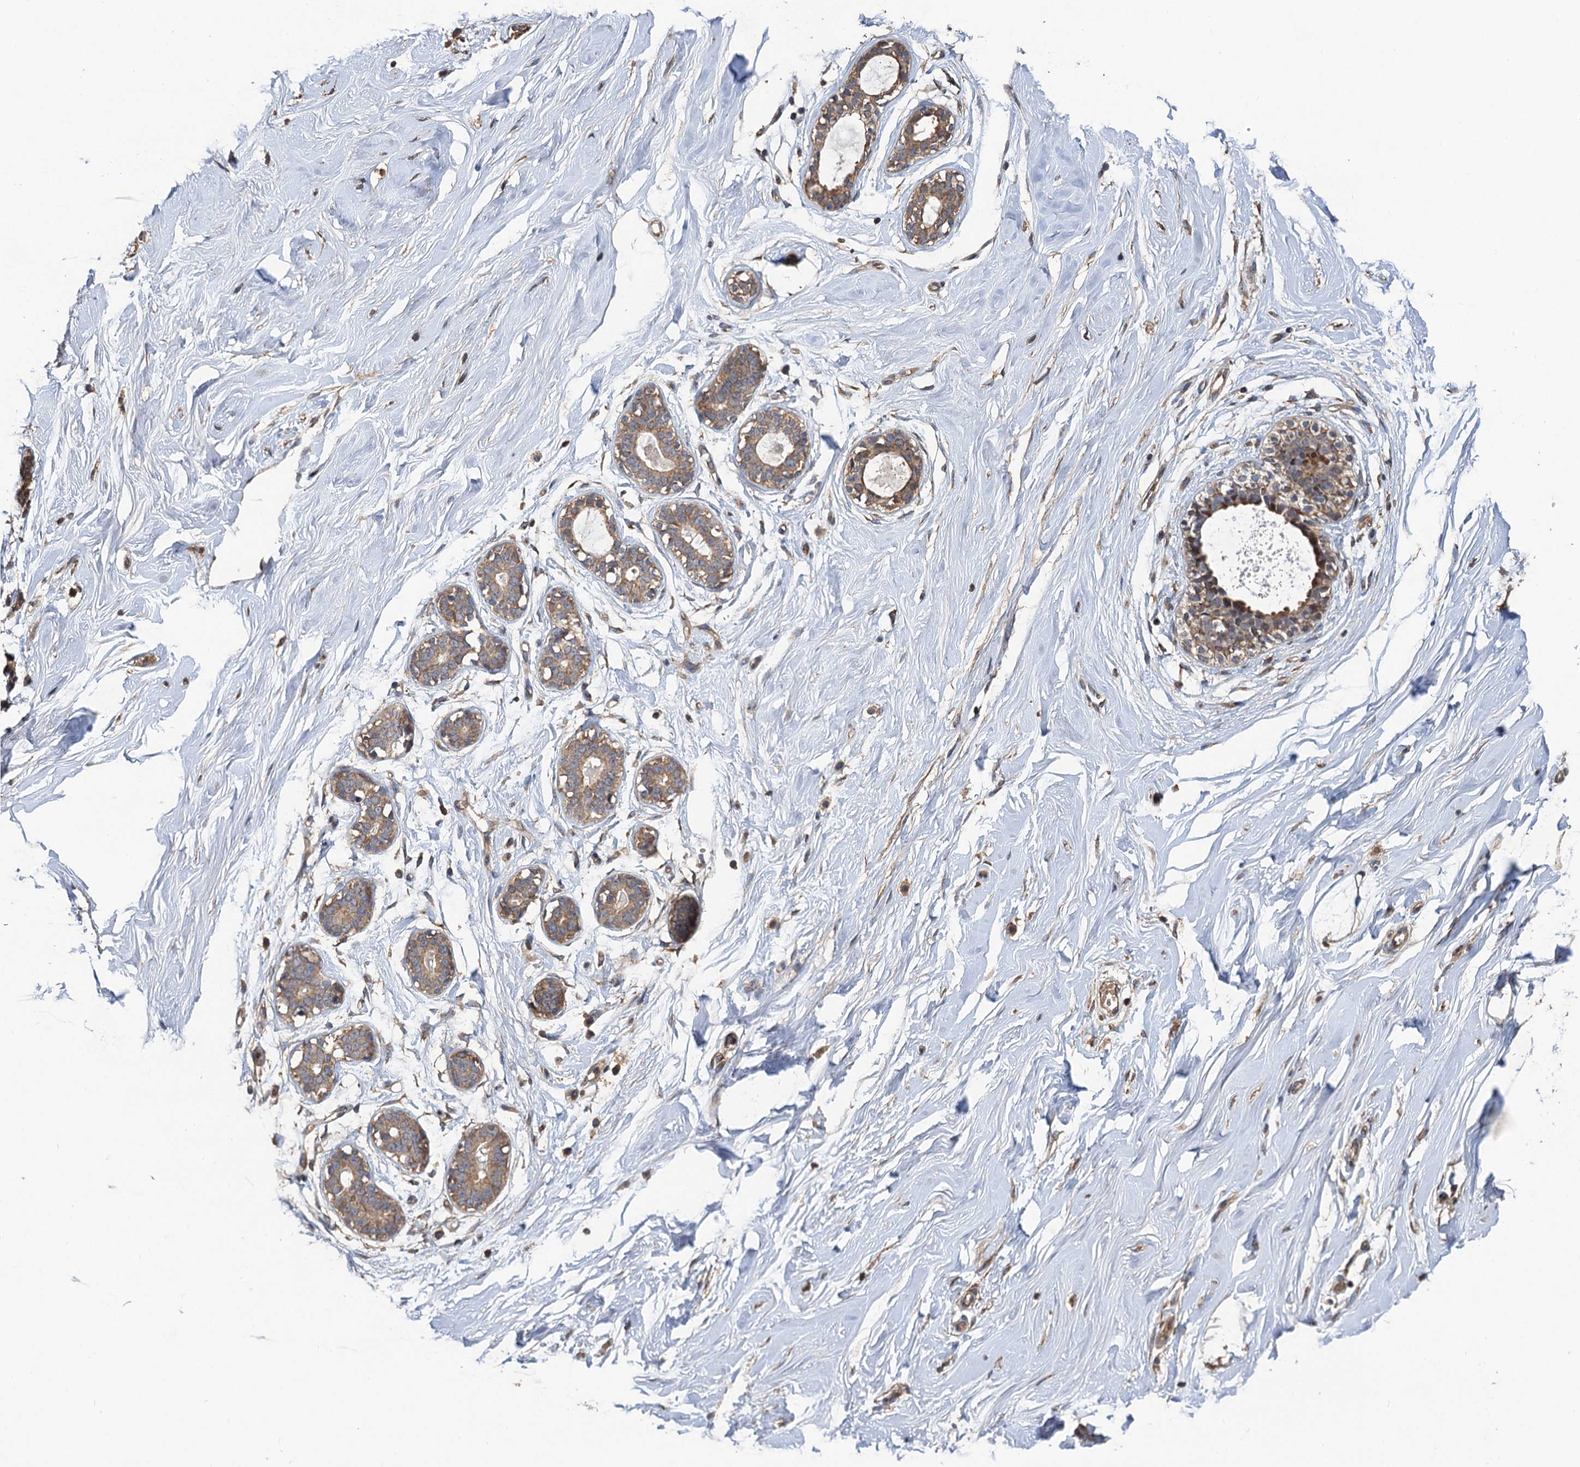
{"staining": {"intensity": "moderate", "quantity": ">75%", "location": "cytoplasmic/membranous"}, "tissue": "breast", "cell_type": "Adipocytes", "image_type": "normal", "snomed": [{"axis": "morphology", "description": "Normal tissue, NOS"}, {"axis": "morphology", "description": "Adenoma, NOS"}, {"axis": "topography", "description": "Breast"}], "caption": "About >75% of adipocytes in unremarkable breast display moderate cytoplasmic/membranous protein expression as visualized by brown immunohistochemical staining.", "gene": "TMEM39B", "patient": {"sex": "female", "age": 23}}